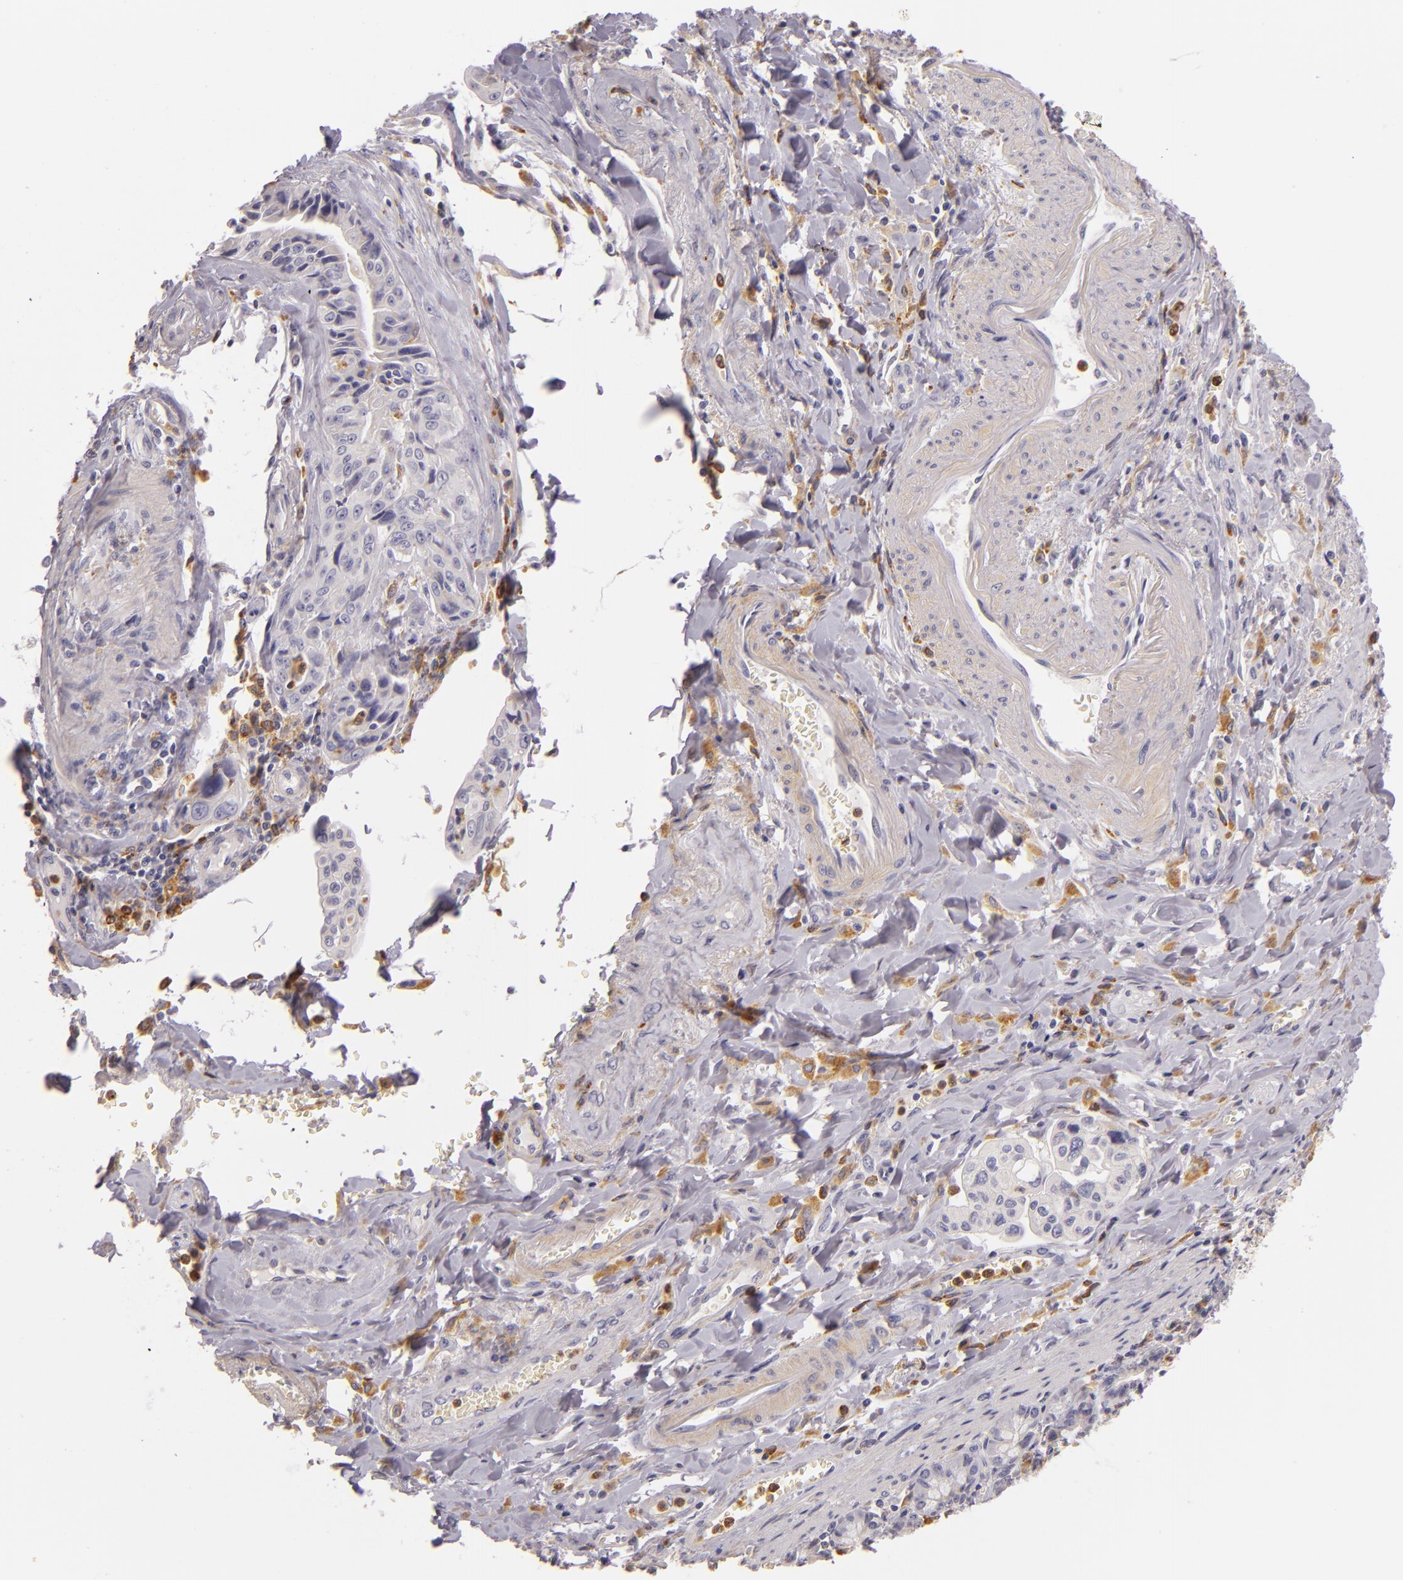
{"staining": {"intensity": "negative", "quantity": "none", "location": "none"}, "tissue": "pancreatic cancer", "cell_type": "Tumor cells", "image_type": "cancer", "snomed": [{"axis": "morphology", "description": "Adenocarcinoma, NOS"}, {"axis": "topography", "description": "Pancreas"}], "caption": "Immunohistochemical staining of human pancreatic cancer (adenocarcinoma) reveals no significant positivity in tumor cells. The staining was performed using DAB (3,3'-diaminobenzidine) to visualize the protein expression in brown, while the nuclei were stained in blue with hematoxylin (Magnification: 20x).", "gene": "TLR8", "patient": {"sex": "male", "age": 77}}